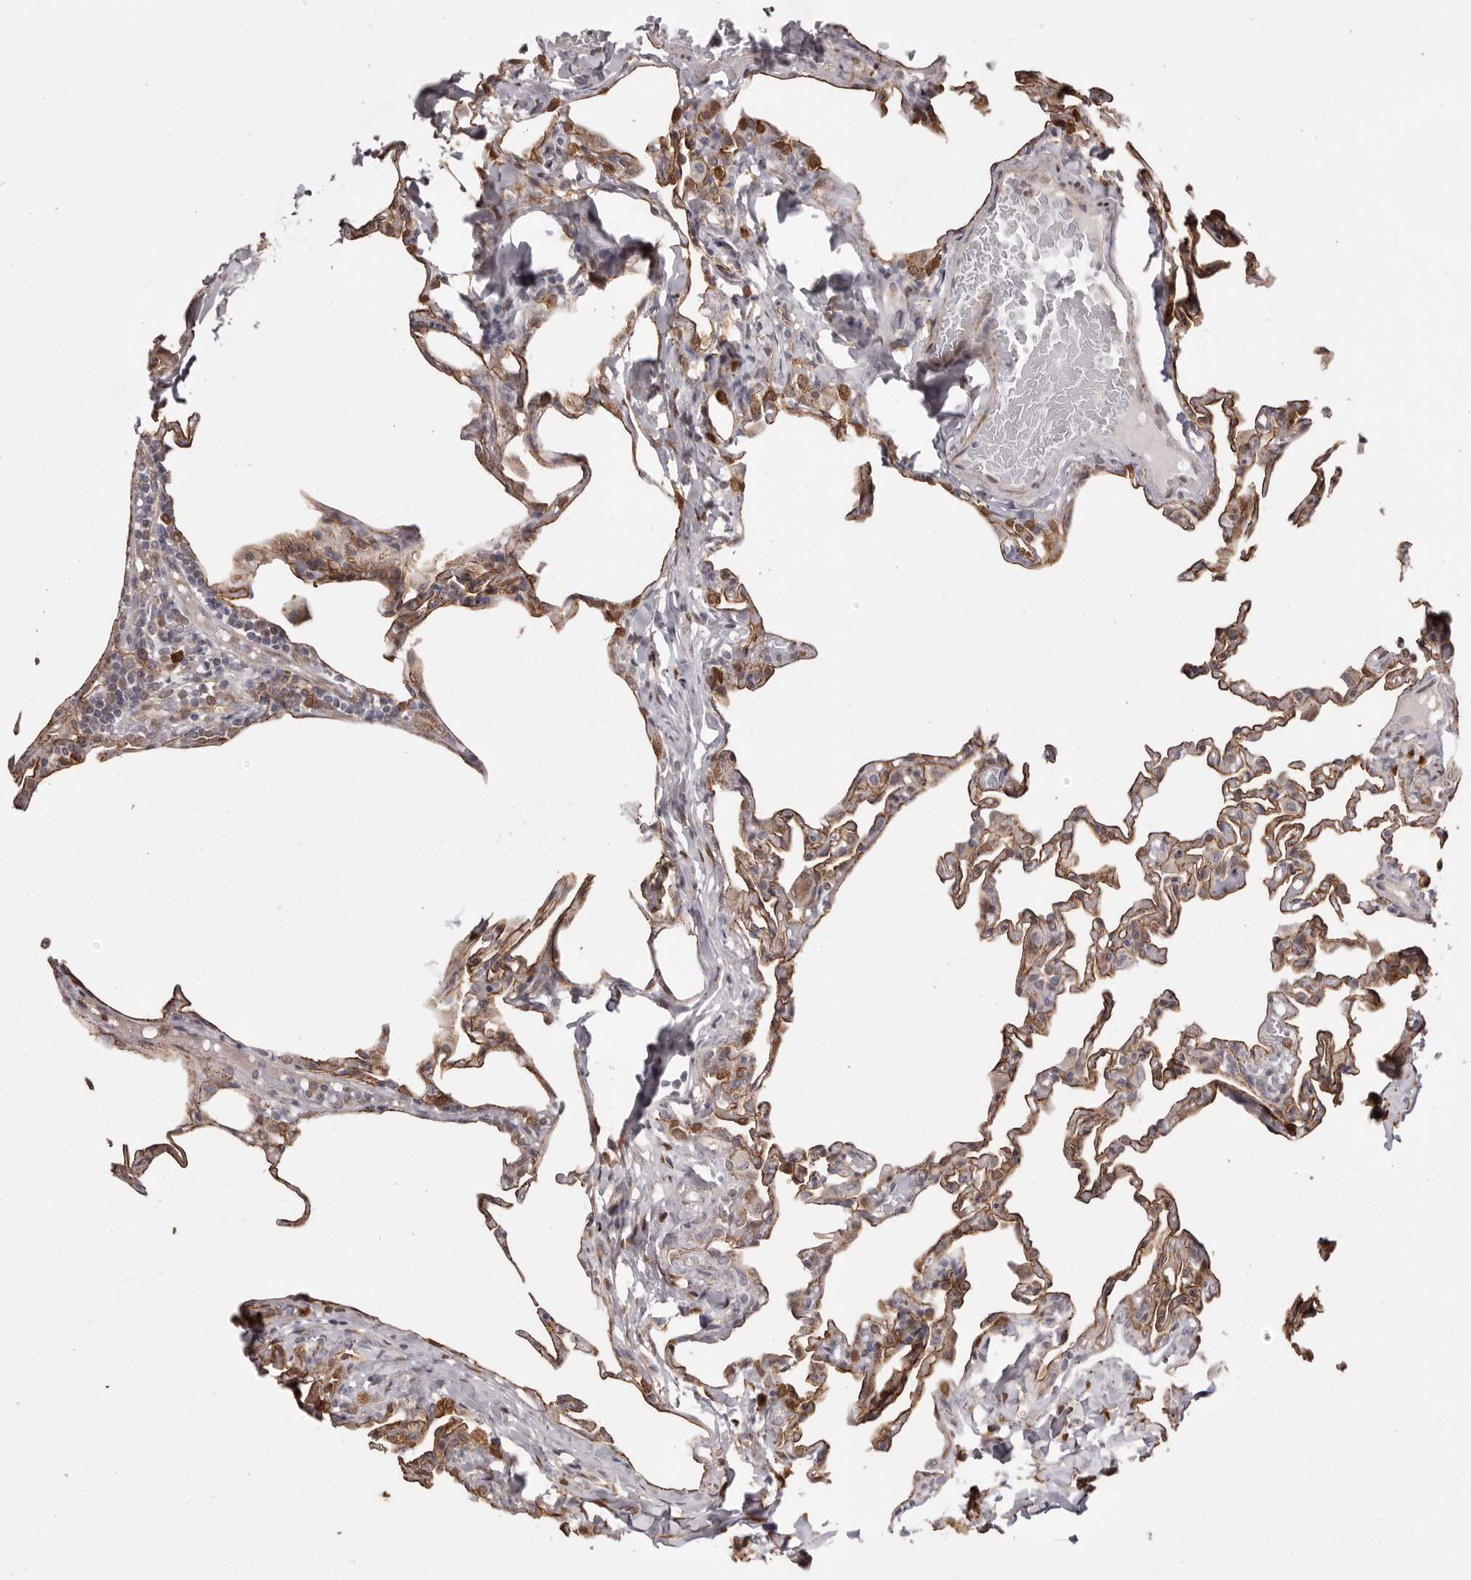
{"staining": {"intensity": "moderate", "quantity": ">75%", "location": "cytoplasmic/membranous"}, "tissue": "lung", "cell_type": "Alveolar cells", "image_type": "normal", "snomed": [{"axis": "morphology", "description": "Normal tissue, NOS"}, {"axis": "topography", "description": "Lung"}], "caption": "Immunohistochemical staining of normal lung demonstrates >75% levels of moderate cytoplasmic/membranous protein positivity in approximately >75% of alveolar cells.", "gene": "GFOD1", "patient": {"sex": "male", "age": 20}}